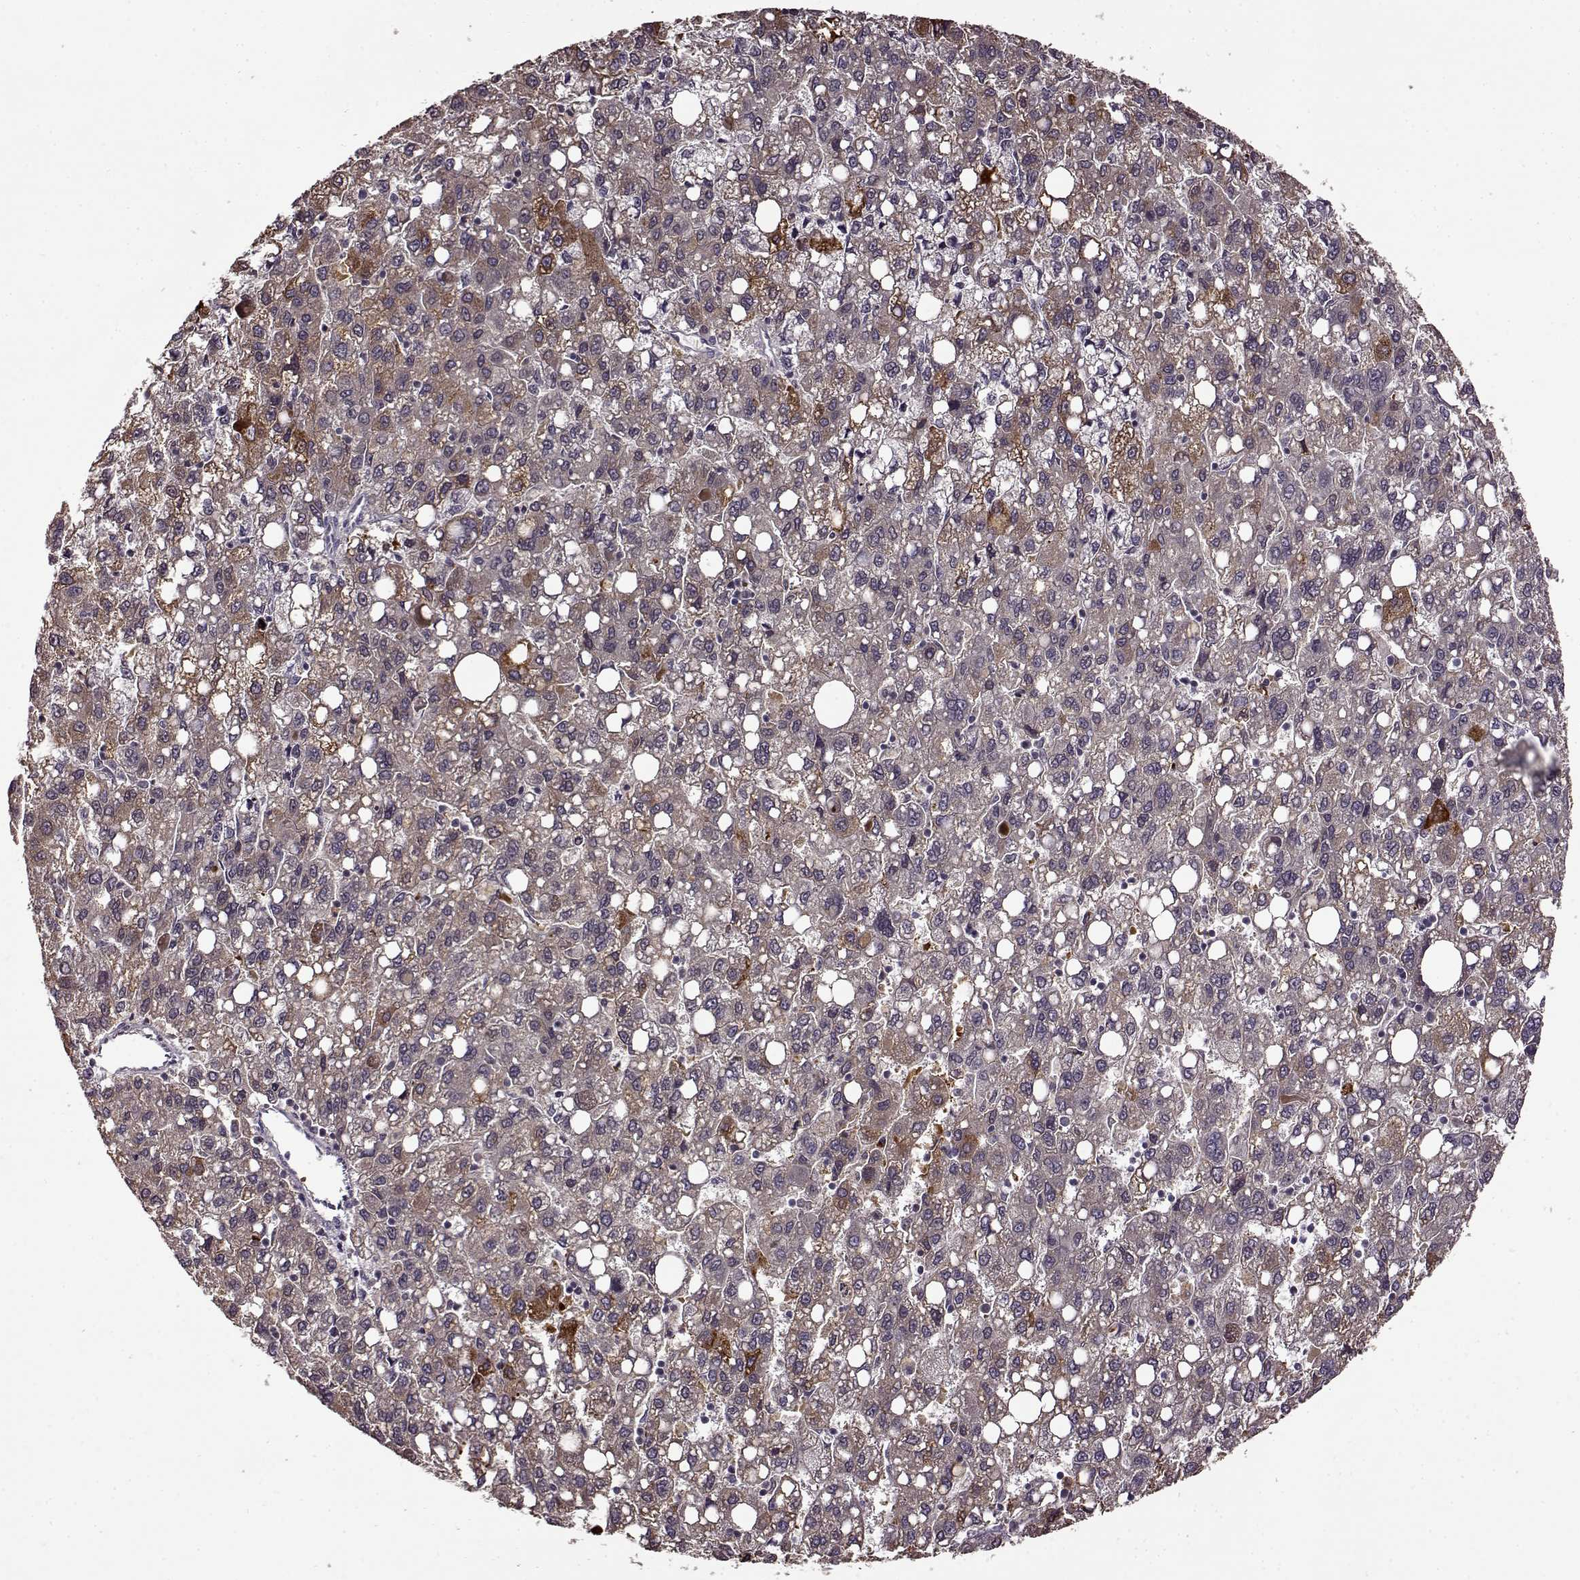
{"staining": {"intensity": "moderate", "quantity": ">75%", "location": "cytoplasmic/membranous"}, "tissue": "liver cancer", "cell_type": "Tumor cells", "image_type": "cancer", "snomed": [{"axis": "morphology", "description": "Carcinoma, Hepatocellular, NOS"}, {"axis": "topography", "description": "Liver"}], "caption": "Immunohistochemical staining of human liver cancer (hepatocellular carcinoma) shows medium levels of moderate cytoplasmic/membranous protein positivity in approximately >75% of tumor cells.", "gene": "MAIP1", "patient": {"sex": "female", "age": 82}}